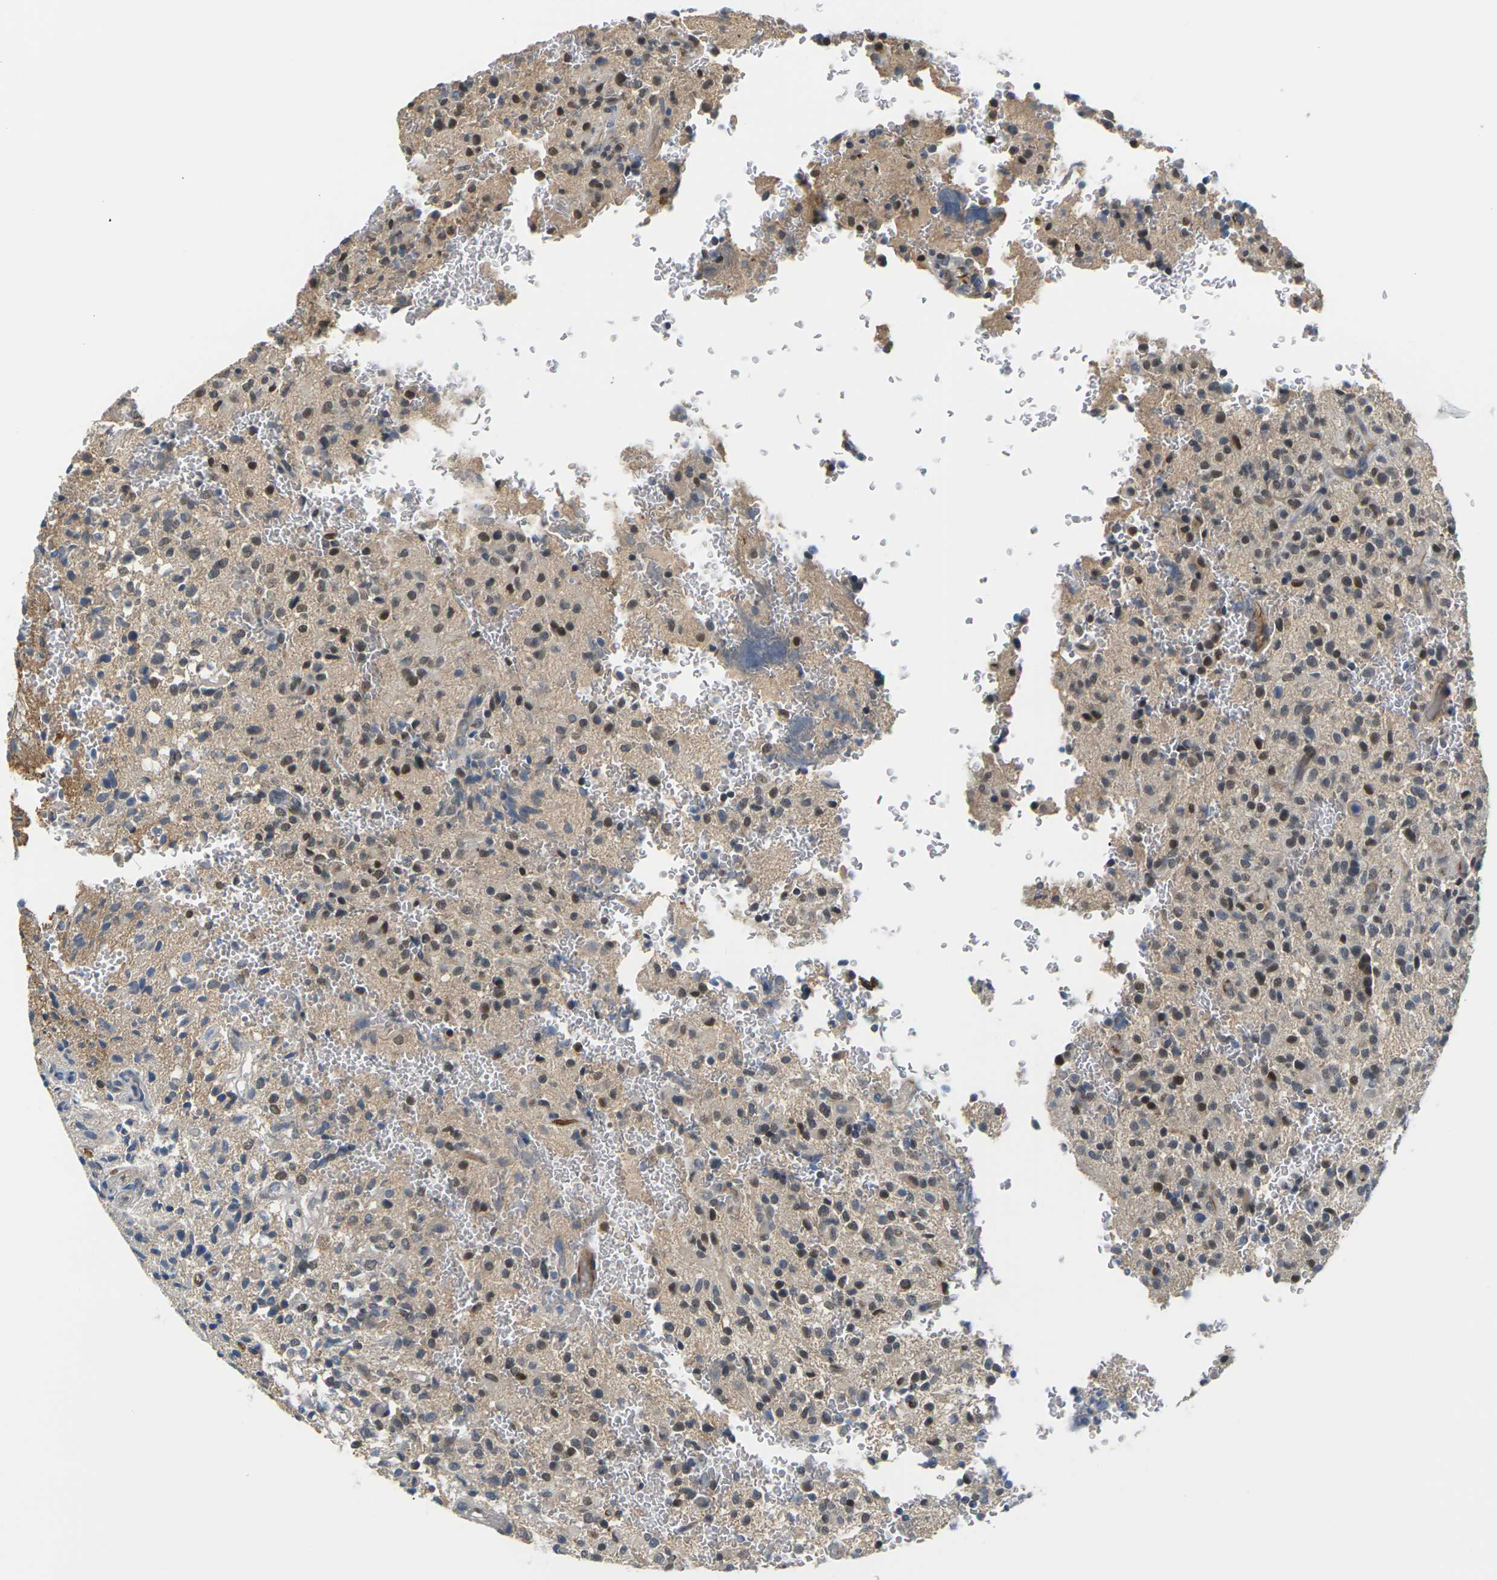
{"staining": {"intensity": "moderate", "quantity": ">75%", "location": "nuclear"}, "tissue": "glioma", "cell_type": "Tumor cells", "image_type": "cancer", "snomed": [{"axis": "morphology", "description": "Glioma, malignant, High grade"}, {"axis": "topography", "description": "Brain"}], "caption": "Moderate nuclear staining for a protein is seen in about >75% of tumor cells of malignant glioma (high-grade) using IHC.", "gene": "PKP2", "patient": {"sex": "male", "age": 71}}